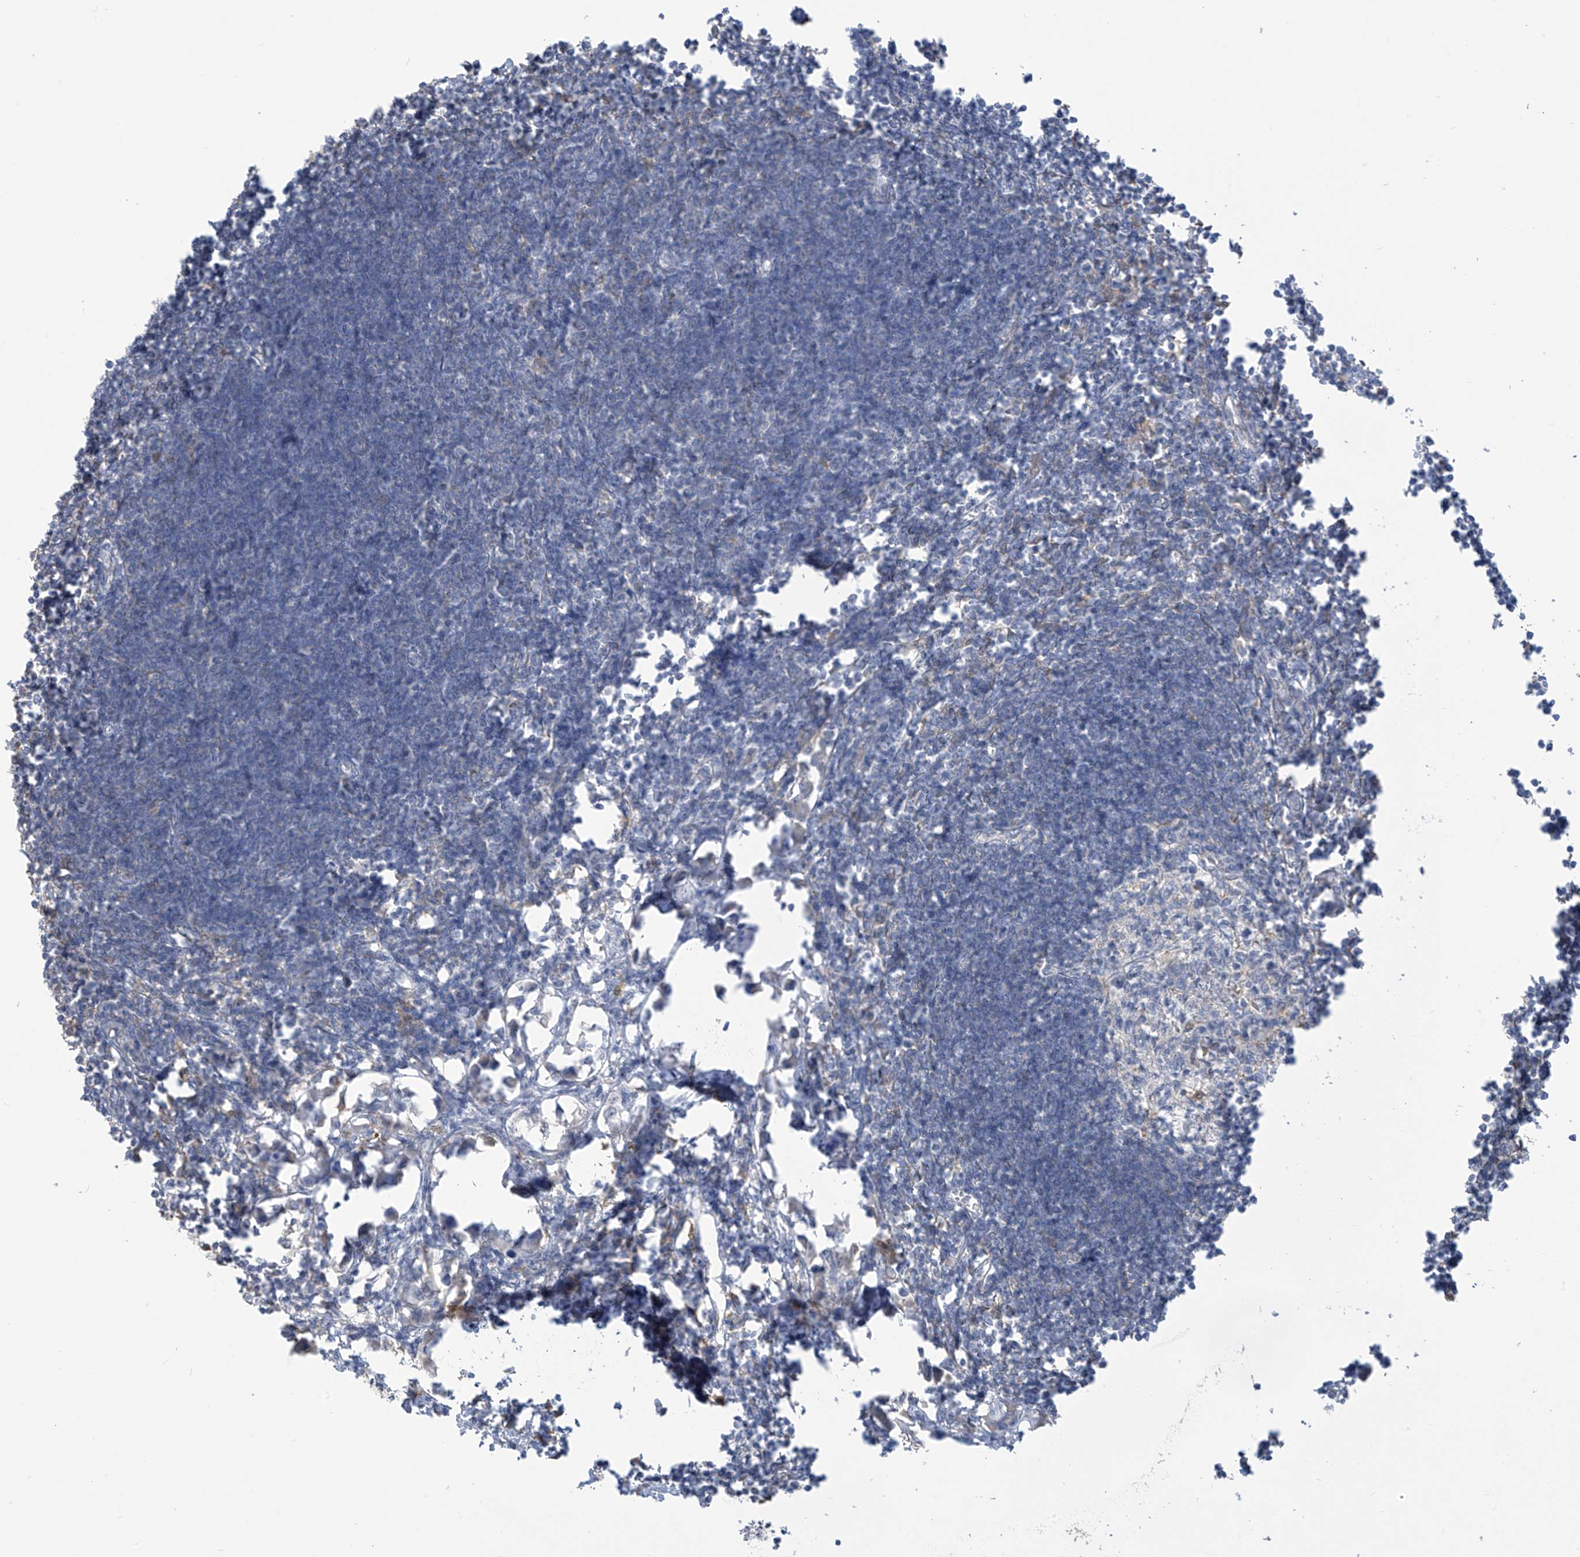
{"staining": {"intensity": "negative", "quantity": "none", "location": "none"}, "tissue": "lymph node", "cell_type": "Germinal center cells", "image_type": "normal", "snomed": [{"axis": "morphology", "description": "Normal tissue, NOS"}, {"axis": "morphology", "description": "Malignant melanoma, Metastatic site"}, {"axis": "topography", "description": "Lymph node"}], "caption": "Germinal center cells are negative for protein expression in unremarkable human lymph node.", "gene": "IDH1", "patient": {"sex": "male", "age": 41}}